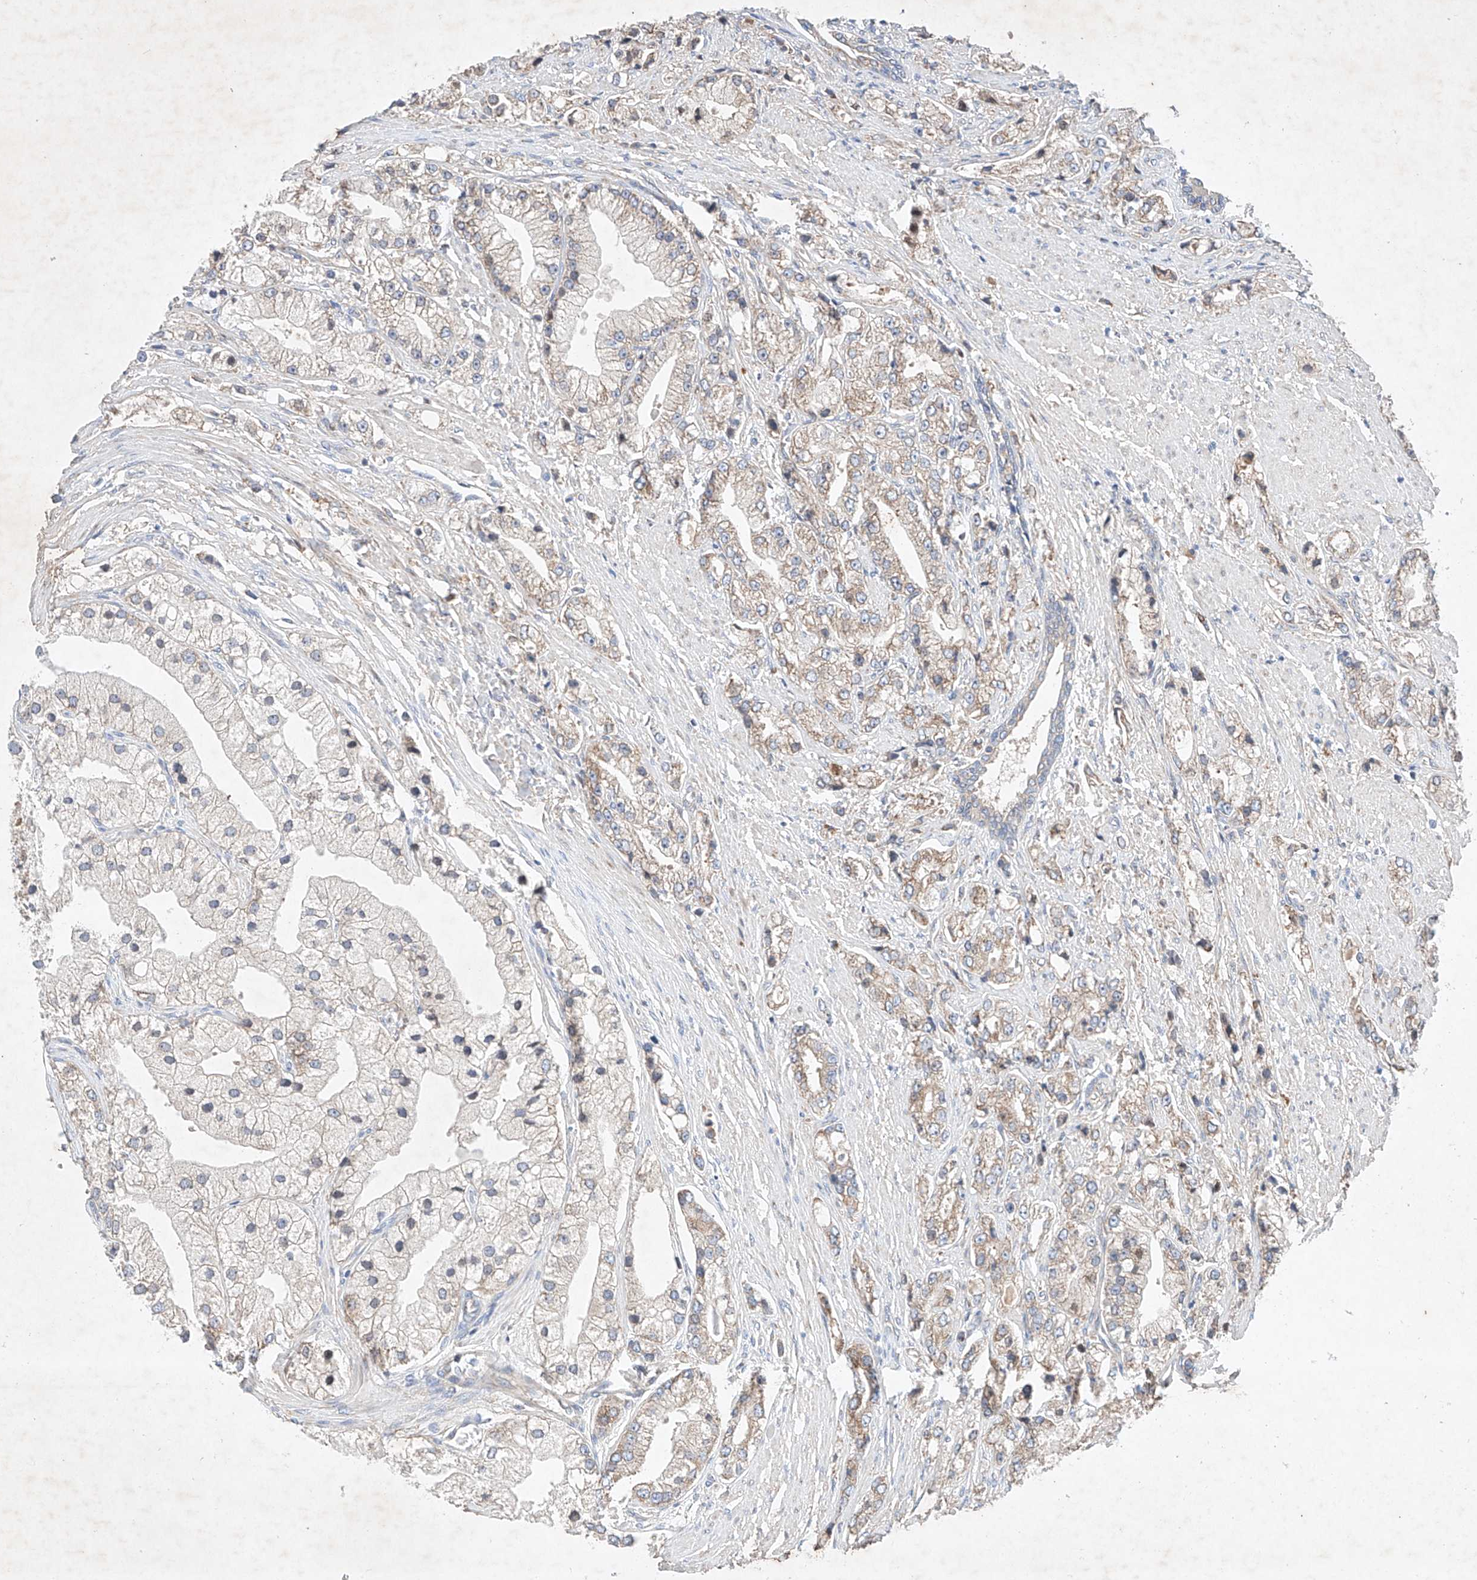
{"staining": {"intensity": "weak", "quantity": "25%-75%", "location": "cytoplasmic/membranous"}, "tissue": "prostate cancer", "cell_type": "Tumor cells", "image_type": "cancer", "snomed": [{"axis": "morphology", "description": "Adenocarcinoma, High grade"}, {"axis": "topography", "description": "Prostate"}], "caption": "High-power microscopy captured an immunohistochemistry (IHC) image of prostate adenocarcinoma (high-grade), revealing weak cytoplasmic/membranous positivity in approximately 25%-75% of tumor cells.", "gene": "FASTK", "patient": {"sex": "male", "age": 50}}